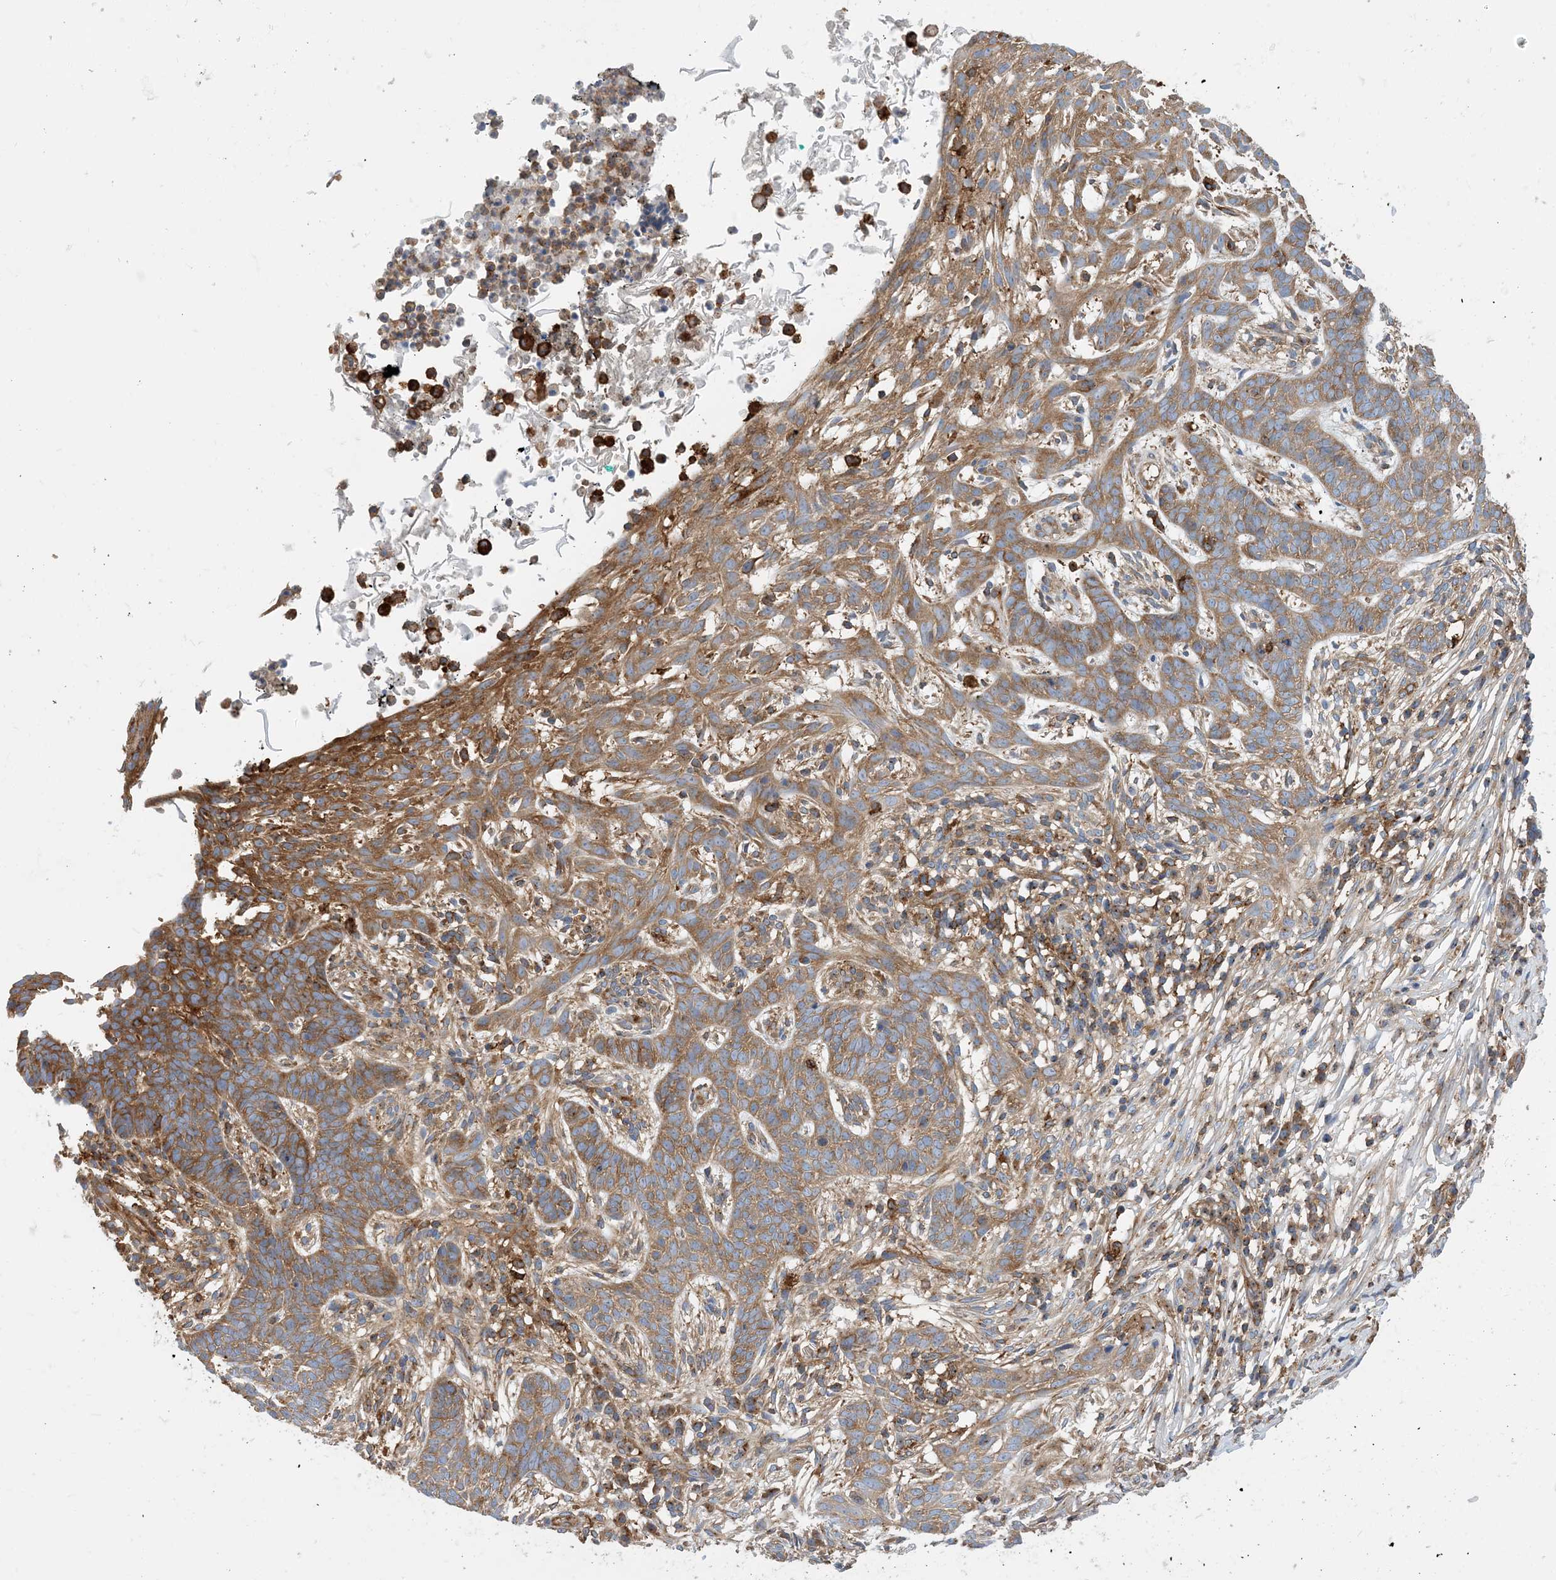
{"staining": {"intensity": "moderate", "quantity": ">75%", "location": "cytoplasmic/membranous"}, "tissue": "skin cancer", "cell_type": "Tumor cells", "image_type": "cancer", "snomed": [{"axis": "morphology", "description": "Normal tissue, NOS"}, {"axis": "morphology", "description": "Basal cell carcinoma"}, {"axis": "topography", "description": "Skin"}], "caption": "Brown immunohistochemical staining in skin basal cell carcinoma demonstrates moderate cytoplasmic/membranous expression in approximately >75% of tumor cells.", "gene": "DYNC1LI1", "patient": {"sex": "male", "age": 64}}